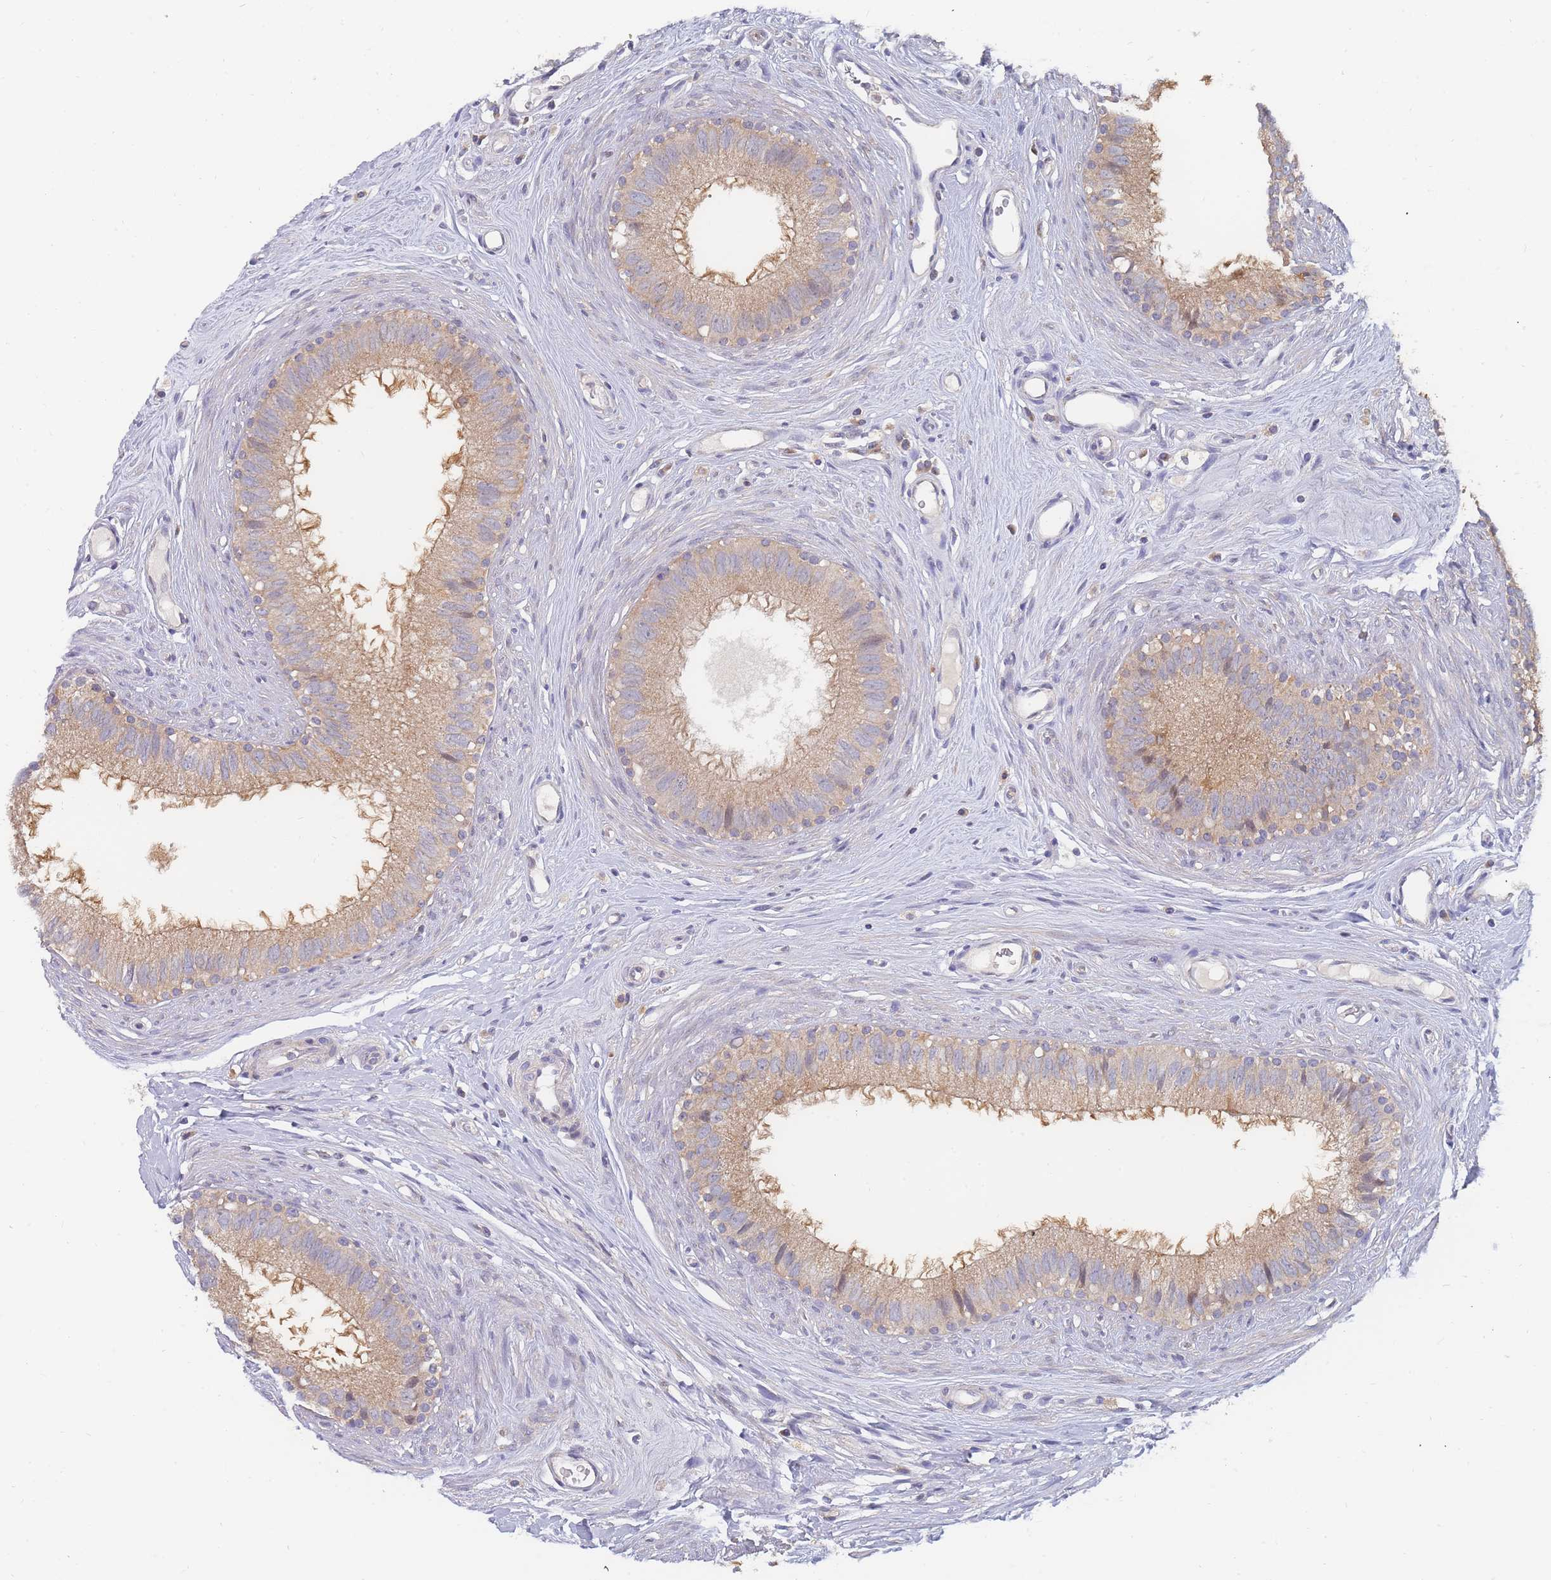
{"staining": {"intensity": "moderate", "quantity": ">75%", "location": "cytoplasmic/membranous"}, "tissue": "epididymis", "cell_type": "Glandular cells", "image_type": "normal", "snomed": [{"axis": "morphology", "description": "Normal tissue, NOS"}, {"axis": "topography", "description": "Epididymis"}], "caption": "An immunohistochemistry histopathology image of benign tissue is shown. Protein staining in brown labels moderate cytoplasmic/membranous positivity in epididymis within glandular cells. Nuclei are stained in blue.", "gene": "SLC35F5", "patient": {"sex": "male", "age": 80}}